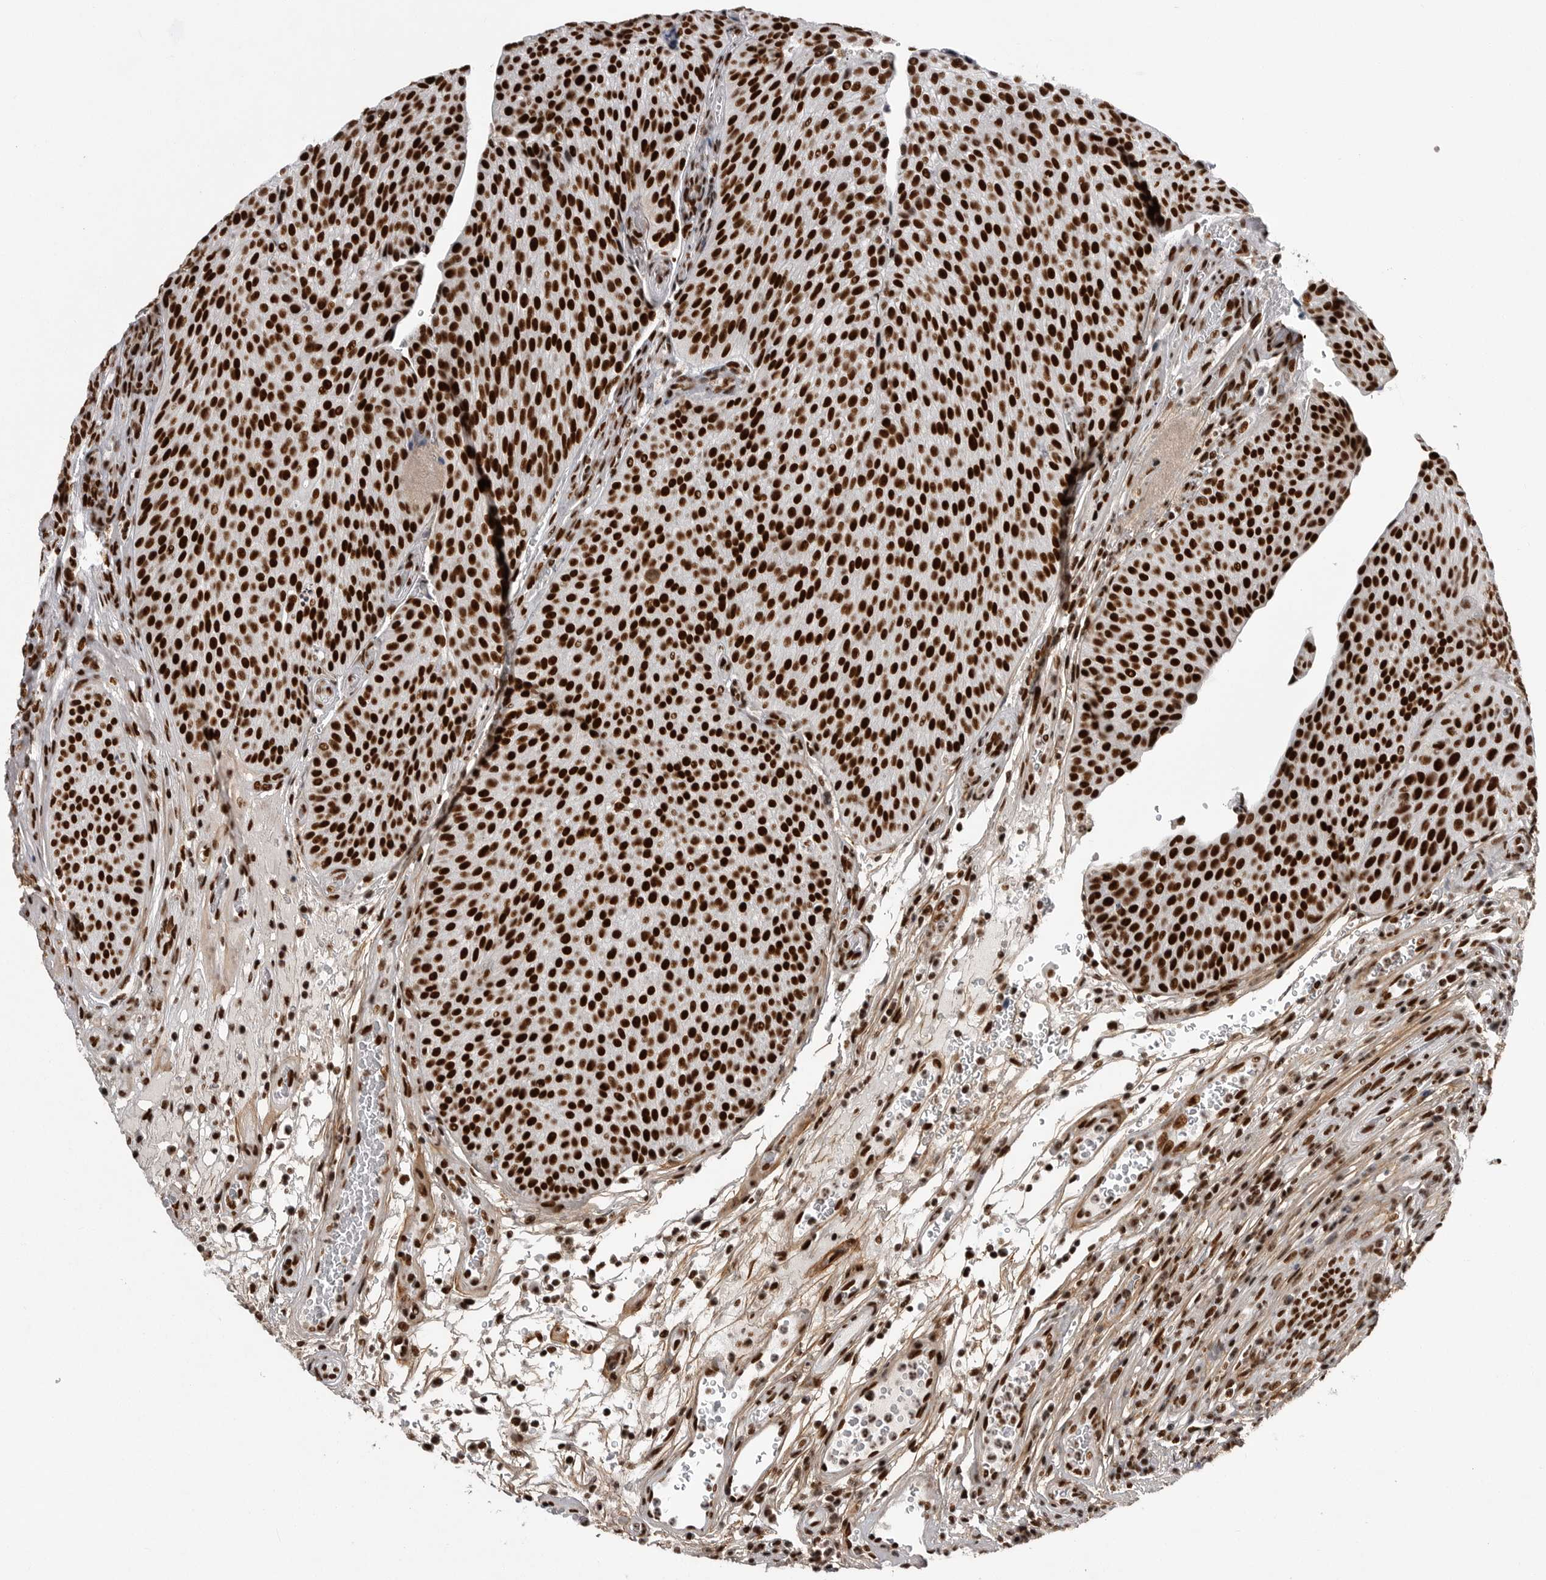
{"staining": {"intensity": "strong", "quantity": ">75%", "location": "cytoplasmic/membranous,nuclear"}, "tissue": "urothelial cancer", "cell_type": "Tumor cells", "image_type": "cancer", "snomed": [{"axis": "morphology", "description": "Normal tissue, NOS"}, {"axis": "morphology", "description": "Urothelial carcinoma, Low grade"}, {"axis": "topography", "description": "Smooth muscle"}, {"axis": "topography", "description": "Urinary bladder"}], "caption": "Low-grade urothelial carcinoma was stained to show a protein in brown. There is high levels of strong cytoplasmic/membranous and nuclear staining in about >75% of tumor cells. (Brightfield microscopy of DAB IHC at high magnification).", "gene": "PPP1R8", "patient": {"sex": "male", "age": 60}}